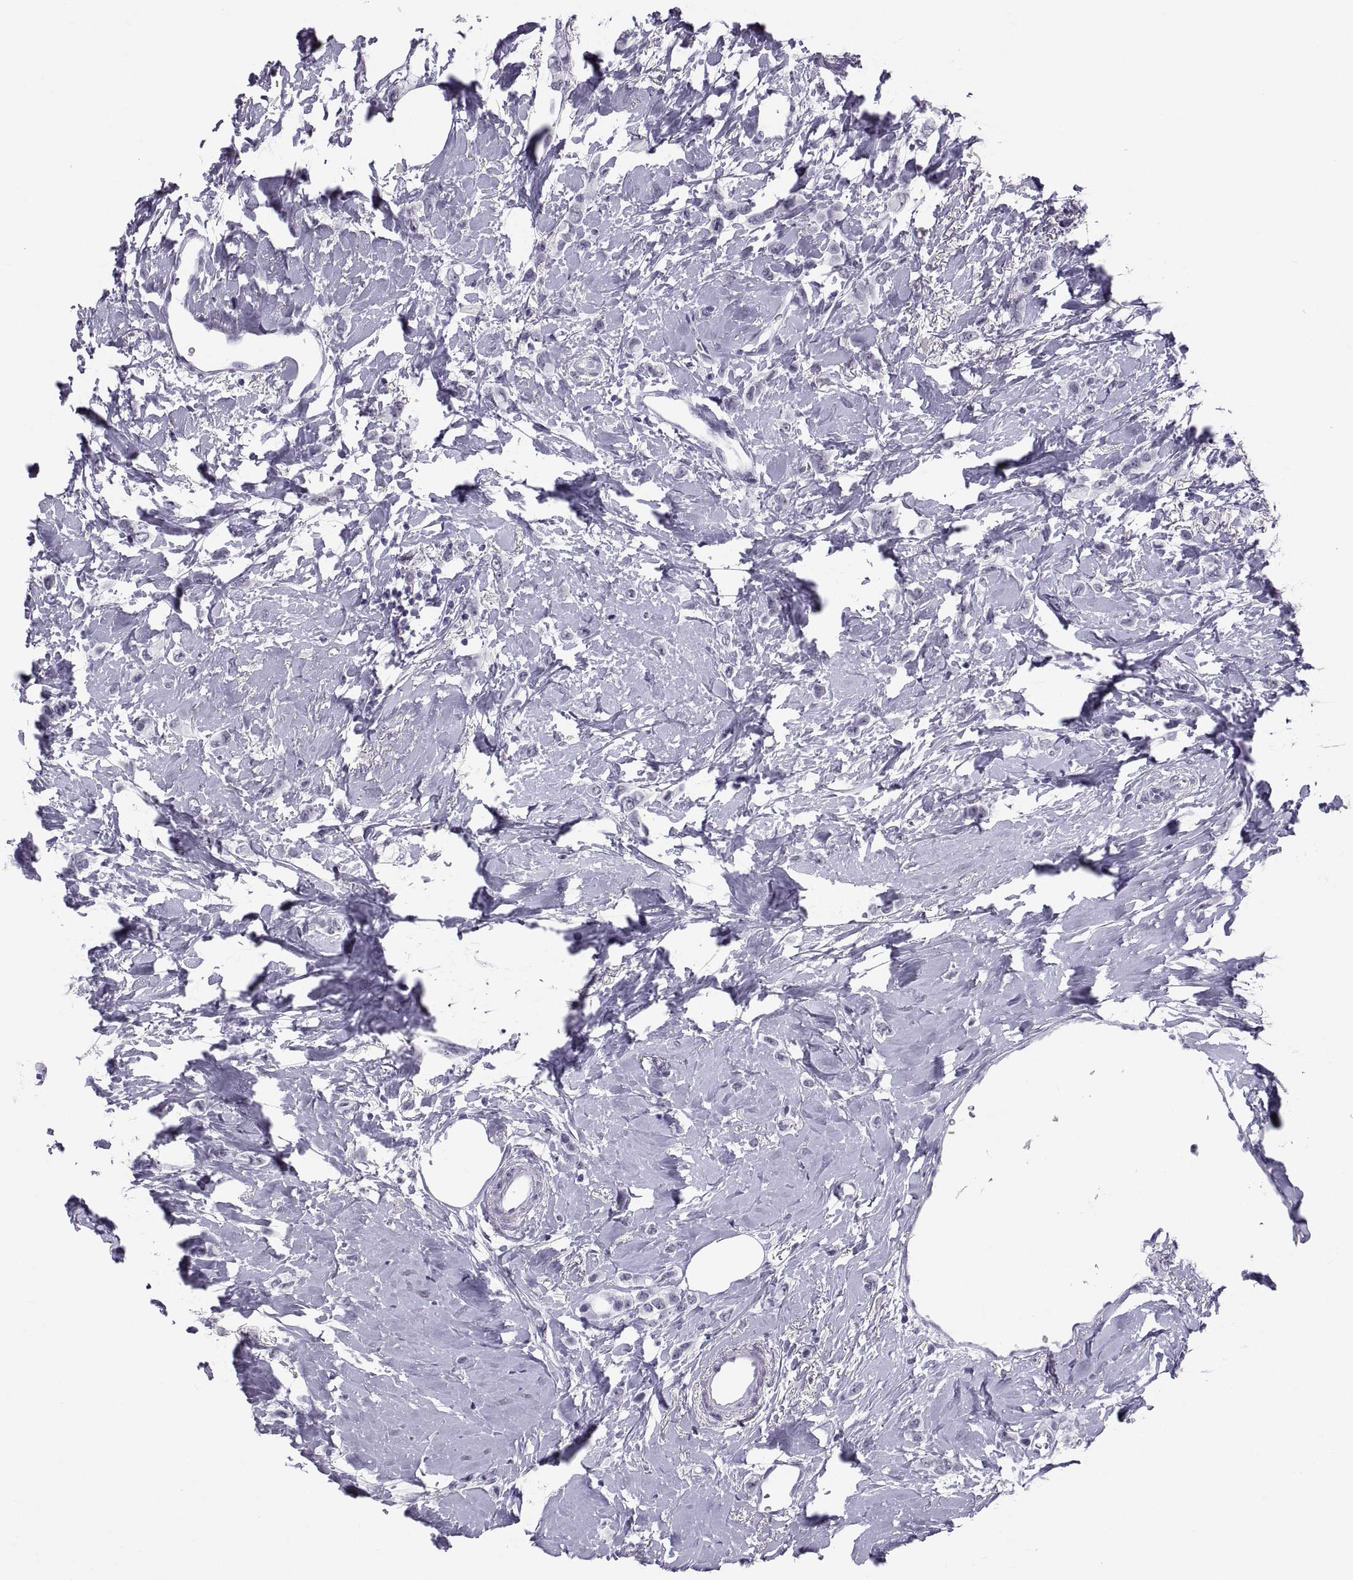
{"staining": {"intensity": "negative", "quantity": "none", "location": "none"}, "tissue": "breast cancer", "cell_type": "Tumor cells", "image_type": "cancer", "snomed": [{"axis": "morphology", "description": "Lobular carcinoma"}, {"axis": "topography", "description": "Breast"}], "caption": "High power microscopy image of an IHC histopathology image of breast cancer, revealing no significant staining in tumor cells. Brightfield microscopy of immunohistochemistry stained with DAB (3,3'-diaminobenzidine) (brown) and hematoxylin (blue), captured at high magnification.", "gene": "NEUROD6", "patient": {"sex": "female", "age": 66}}